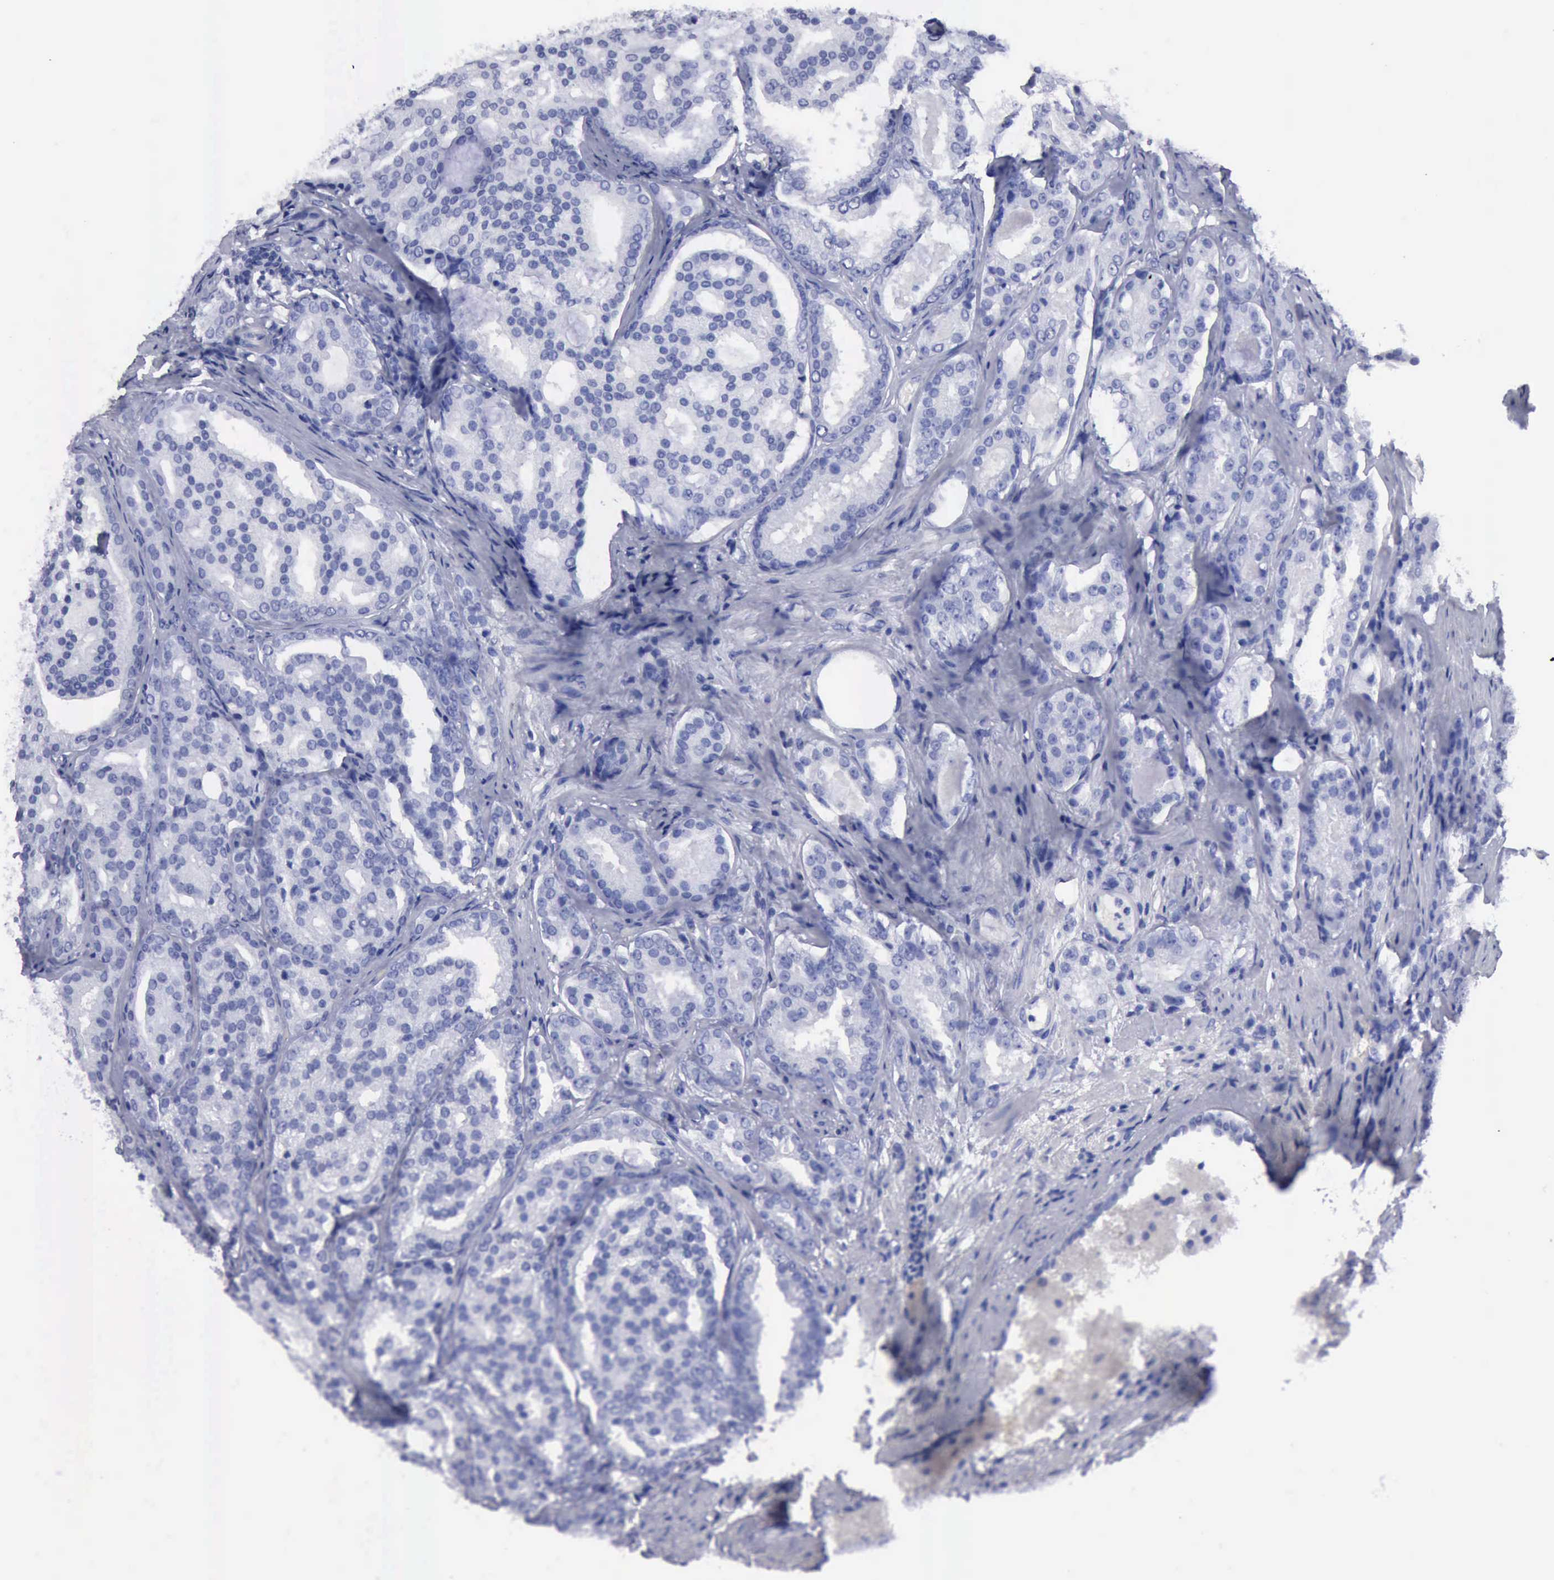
{"staining": {"intensity": "negative", "quantity": "none", "location": "none"}, "tissue": "prostate cancer", "cell_type": "Tumor cells", "image_type": "cancer", "snomed": [{"axis": "morphology", "description": "Adenocarcinoma, High grade"}, {"axis": "topography", "description": "Prostate"}], "caption": "Photomicrograph shows no protein expression in tumor cells of prostate high-grade adenocarcinoma tissue. The staining is performed using DAB brown chromogen with nuclei counter-stained in using hematoxylin.", "gene": "CYP19A1", "patient": {"sex": "male", "age": 64}}